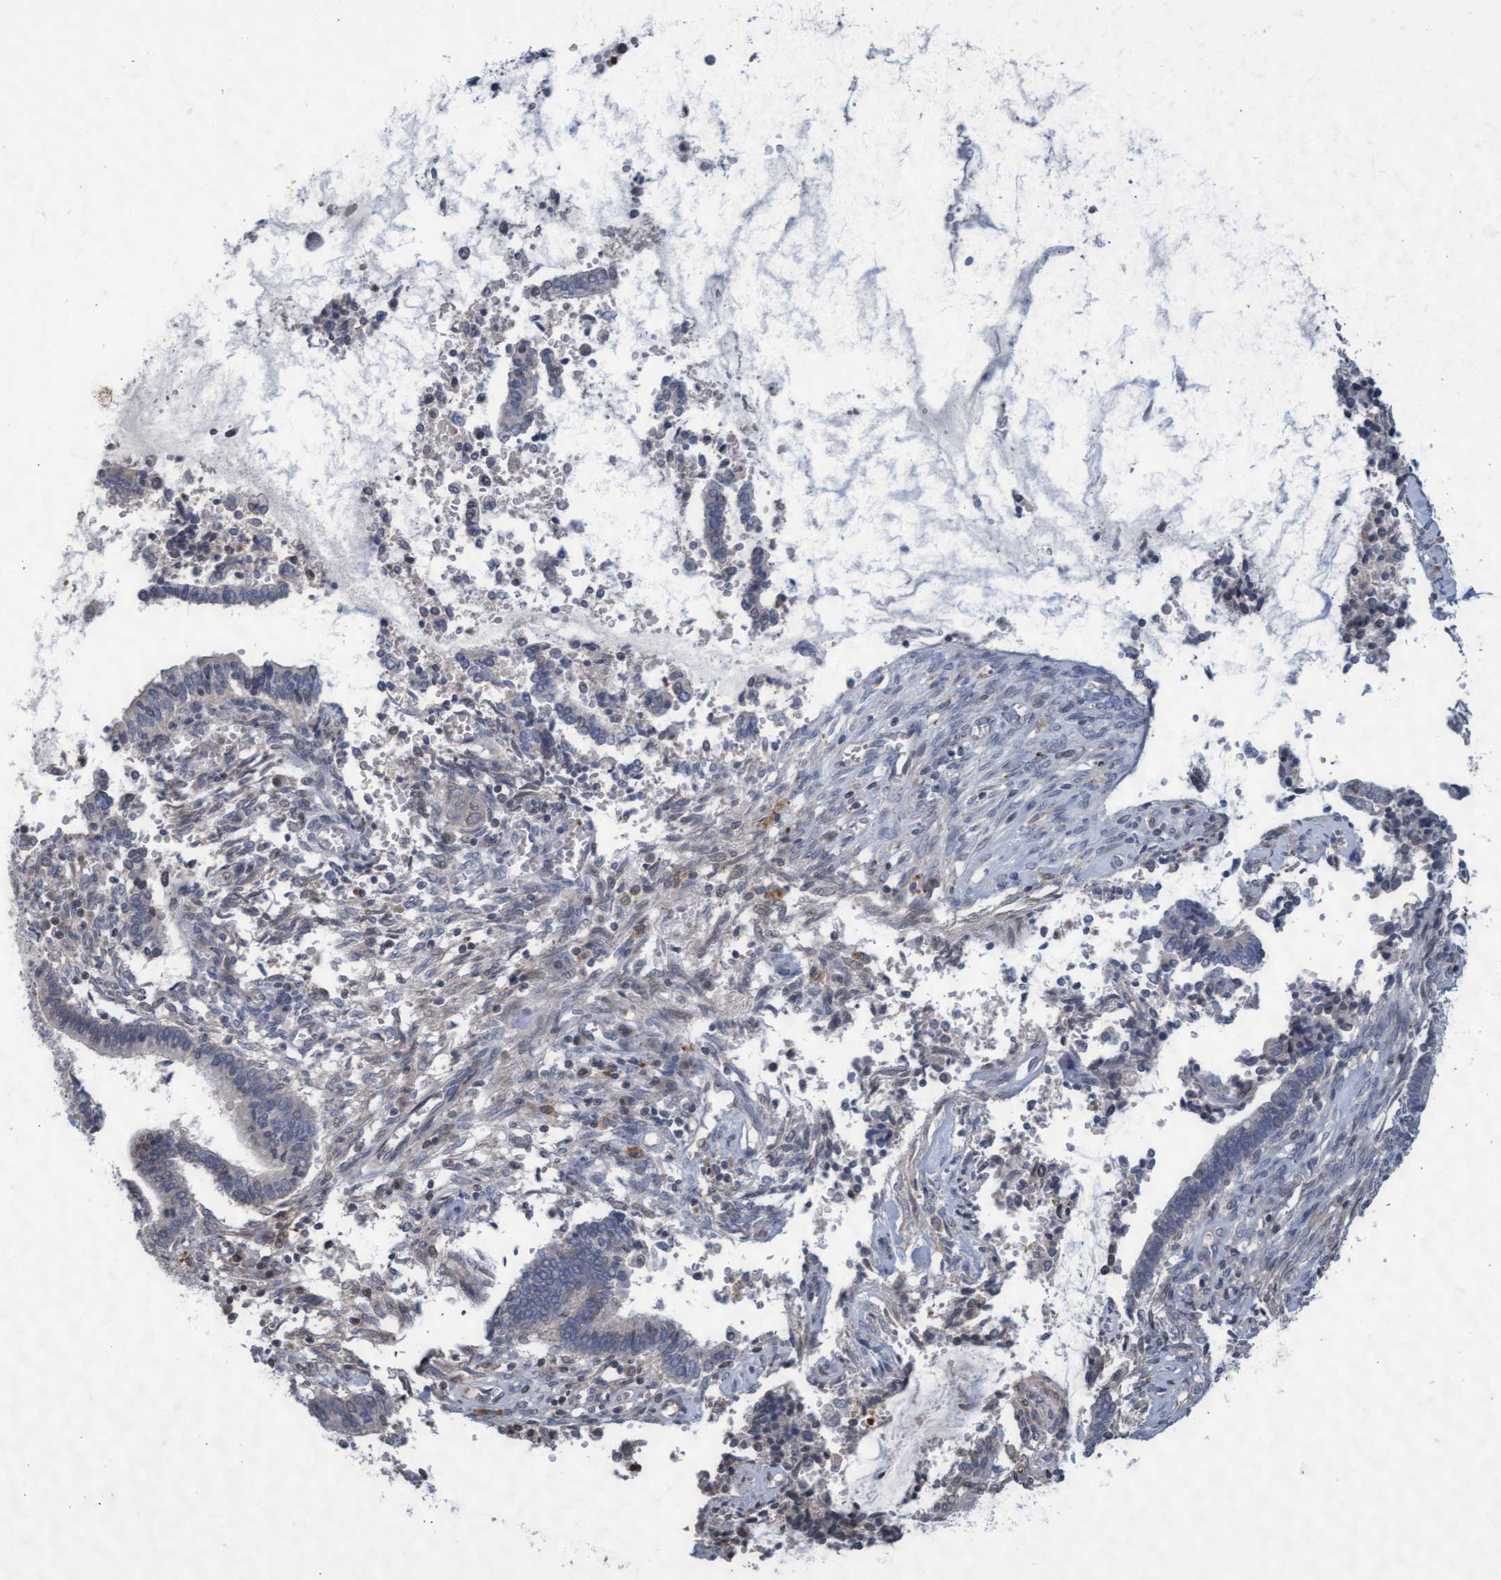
{"staining": {"intensity": "negative", "quantity": "none", "location": "none"}, "tissue": "cervical cancer", "cell_type": "Tumor cells", "image_type": "cancer", "snomed": [{"axis": "morphology", "description": "Adenocarcinoma, NOS"}, {"axis": "topography", "description": "Cervix"}], "caption": "This photomicrograph is of cervical cancer stained with immunohistochemistry to label a protein in brown with the nuclei are counter-stained blue. There is no positivity in tumor cells.", "gene": "KCNC2", "patient": {"sex": "female", "age": 44}}